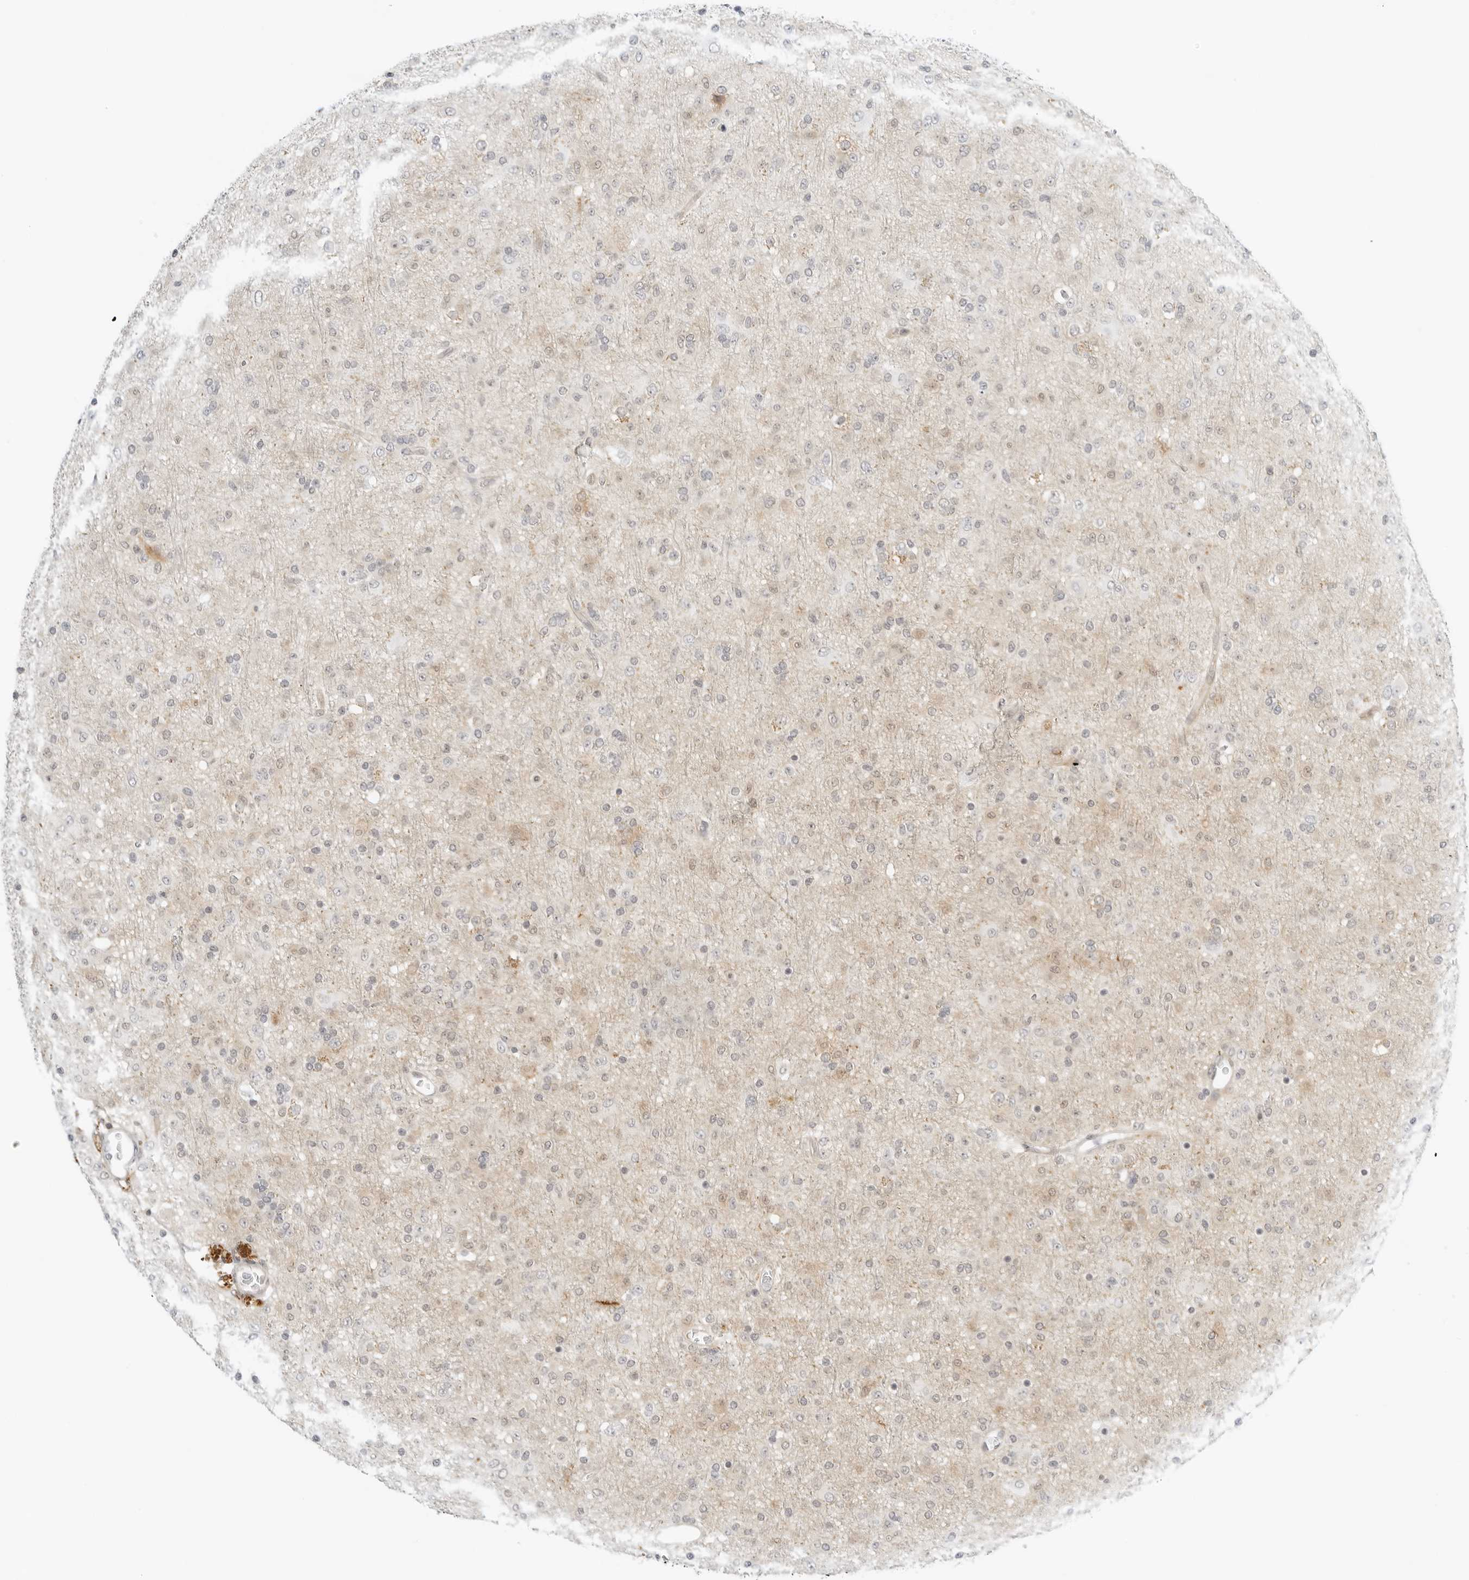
{"staining": {"intensity": "negative", "quantity": "none", "location": "none"}, "tissue": "glioma", "cell_type": "Tumor cells", "image_type": "cancer", "snomed": [{"axis": "morphology", "description": "Glioma, malignant, Low grade"}, {"axis": "topography", "description": "Brain"}], "caption": "An immunohistochemistry (IHC) micrograph of malignant glioma (low-grade) is shown. There is no staining in tumor cells of malignant glioma (low-grade). Nuclei are stained in blue.", "gene": "OSCP1", "patient": {"sex": "male", "age": 65}}